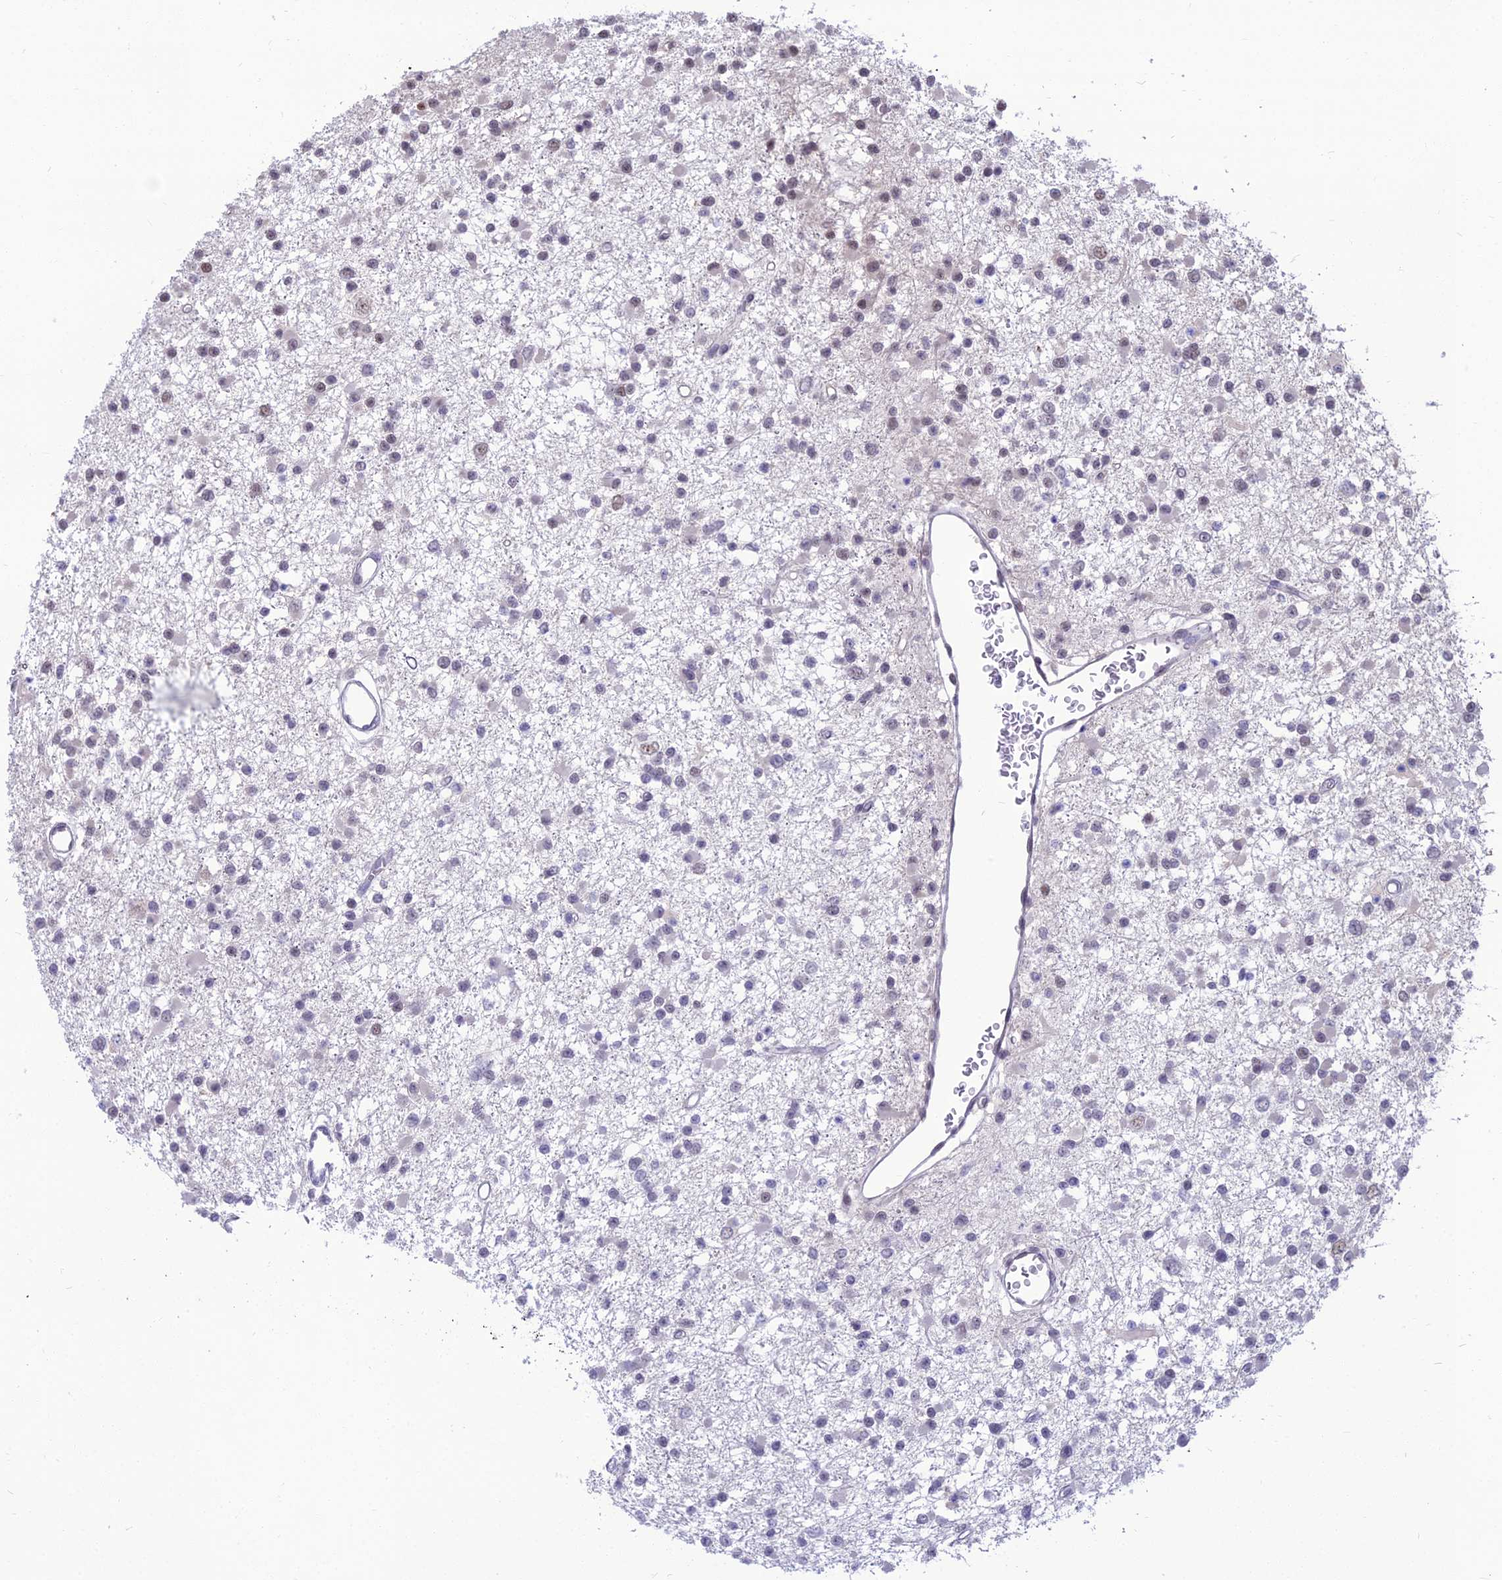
{"staining": {"intensity": "negative", "quantity": "none", "location": "none"}, "tissue": "glioma", "cell_type": "Tumor cells", "image_type": "cancer", "snomed": [{"axis": "morphology", "description": "Glioma, malignant, Low grade"}, {"axis": "topography", "description": "Brain"}], "caption": "The micrograph reveals no staining of tumor cells in low-grade glioma (malignant). The staining is performed using DAB brown chromogen with nuclei counter-stained in using hematoxylin.", "gene": "SRSF7", "patient": {"sex": "female", "age": 22}}